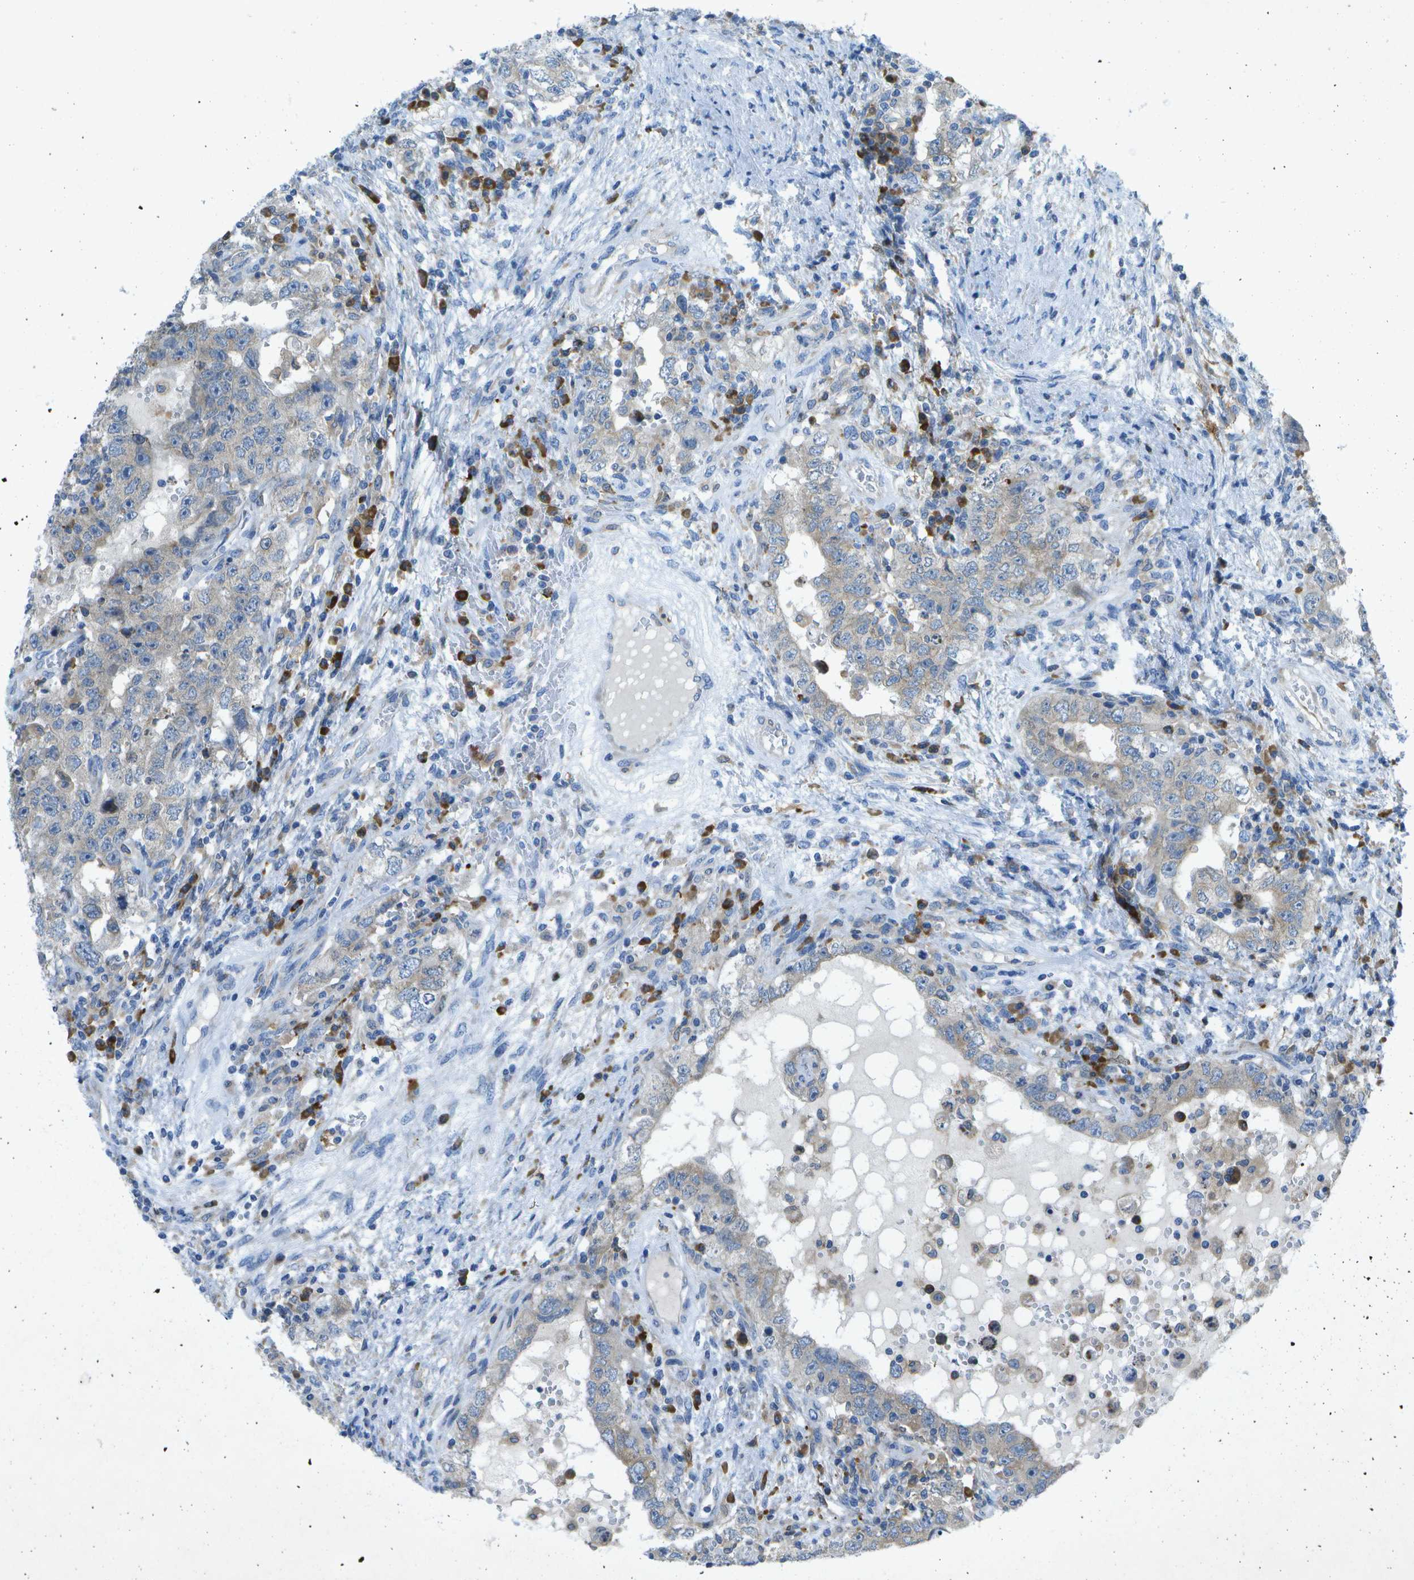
{"staining": {"intensity": "weak", "quantity": "<25%", "location": "cytoplasmic/membranous"}, "tissue": "testis cancer", "cell_type": "Tumor cells", "image_type": "cancer", "snomed": [{"axis": "morphology", "description": "Carcinoma, Embryonal, NOS"}, {"axis": "topography", "description": "Testis"}], "caption": "Embryonal carcinoma (testis) was stained to show a protein in brown. There is no significant expression in tumor cells.", "gene": "WNK2", "patient": {"sex": "male", "age": 26}}